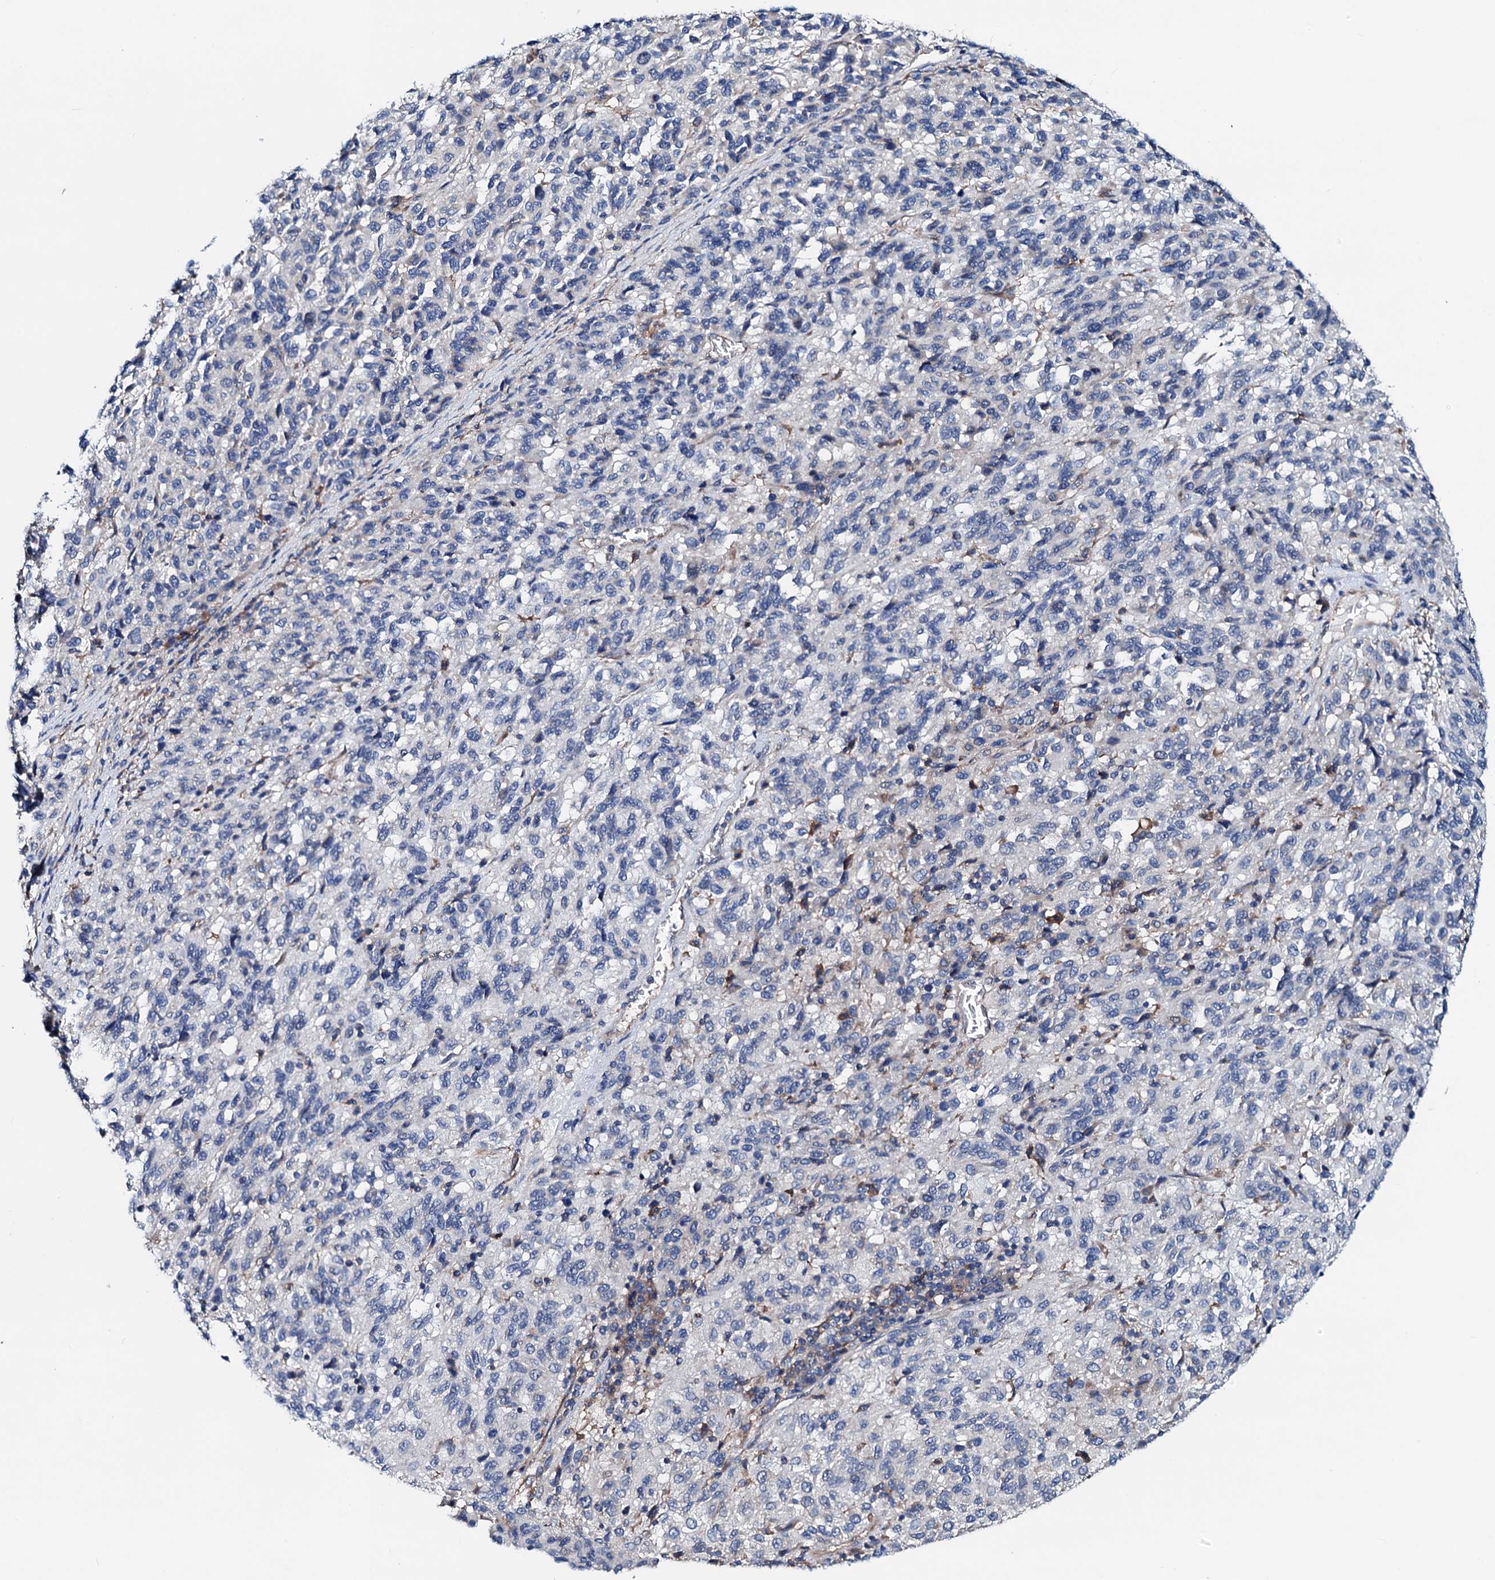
{"staining": {"intensity": "negative", "quantity": "none", "location": "none"}, "tissue": "melanoma", "cell_type": "Tumor cells", "image_type": "cancer", "snomed": [{"axis": "morphology", "description": "Malignant melanoma, Metastatic site"}, {"axis": "topography", "description": "Lung"}], "caption": "DAB (3,3'-diaminobenzidine) immunohistochemical staining of human malignant melanoma (metastatic site) reveals no significant expression in tumor cells.", "gene": "GCOM1", "patient": {"sex": "male", "age": 64}}